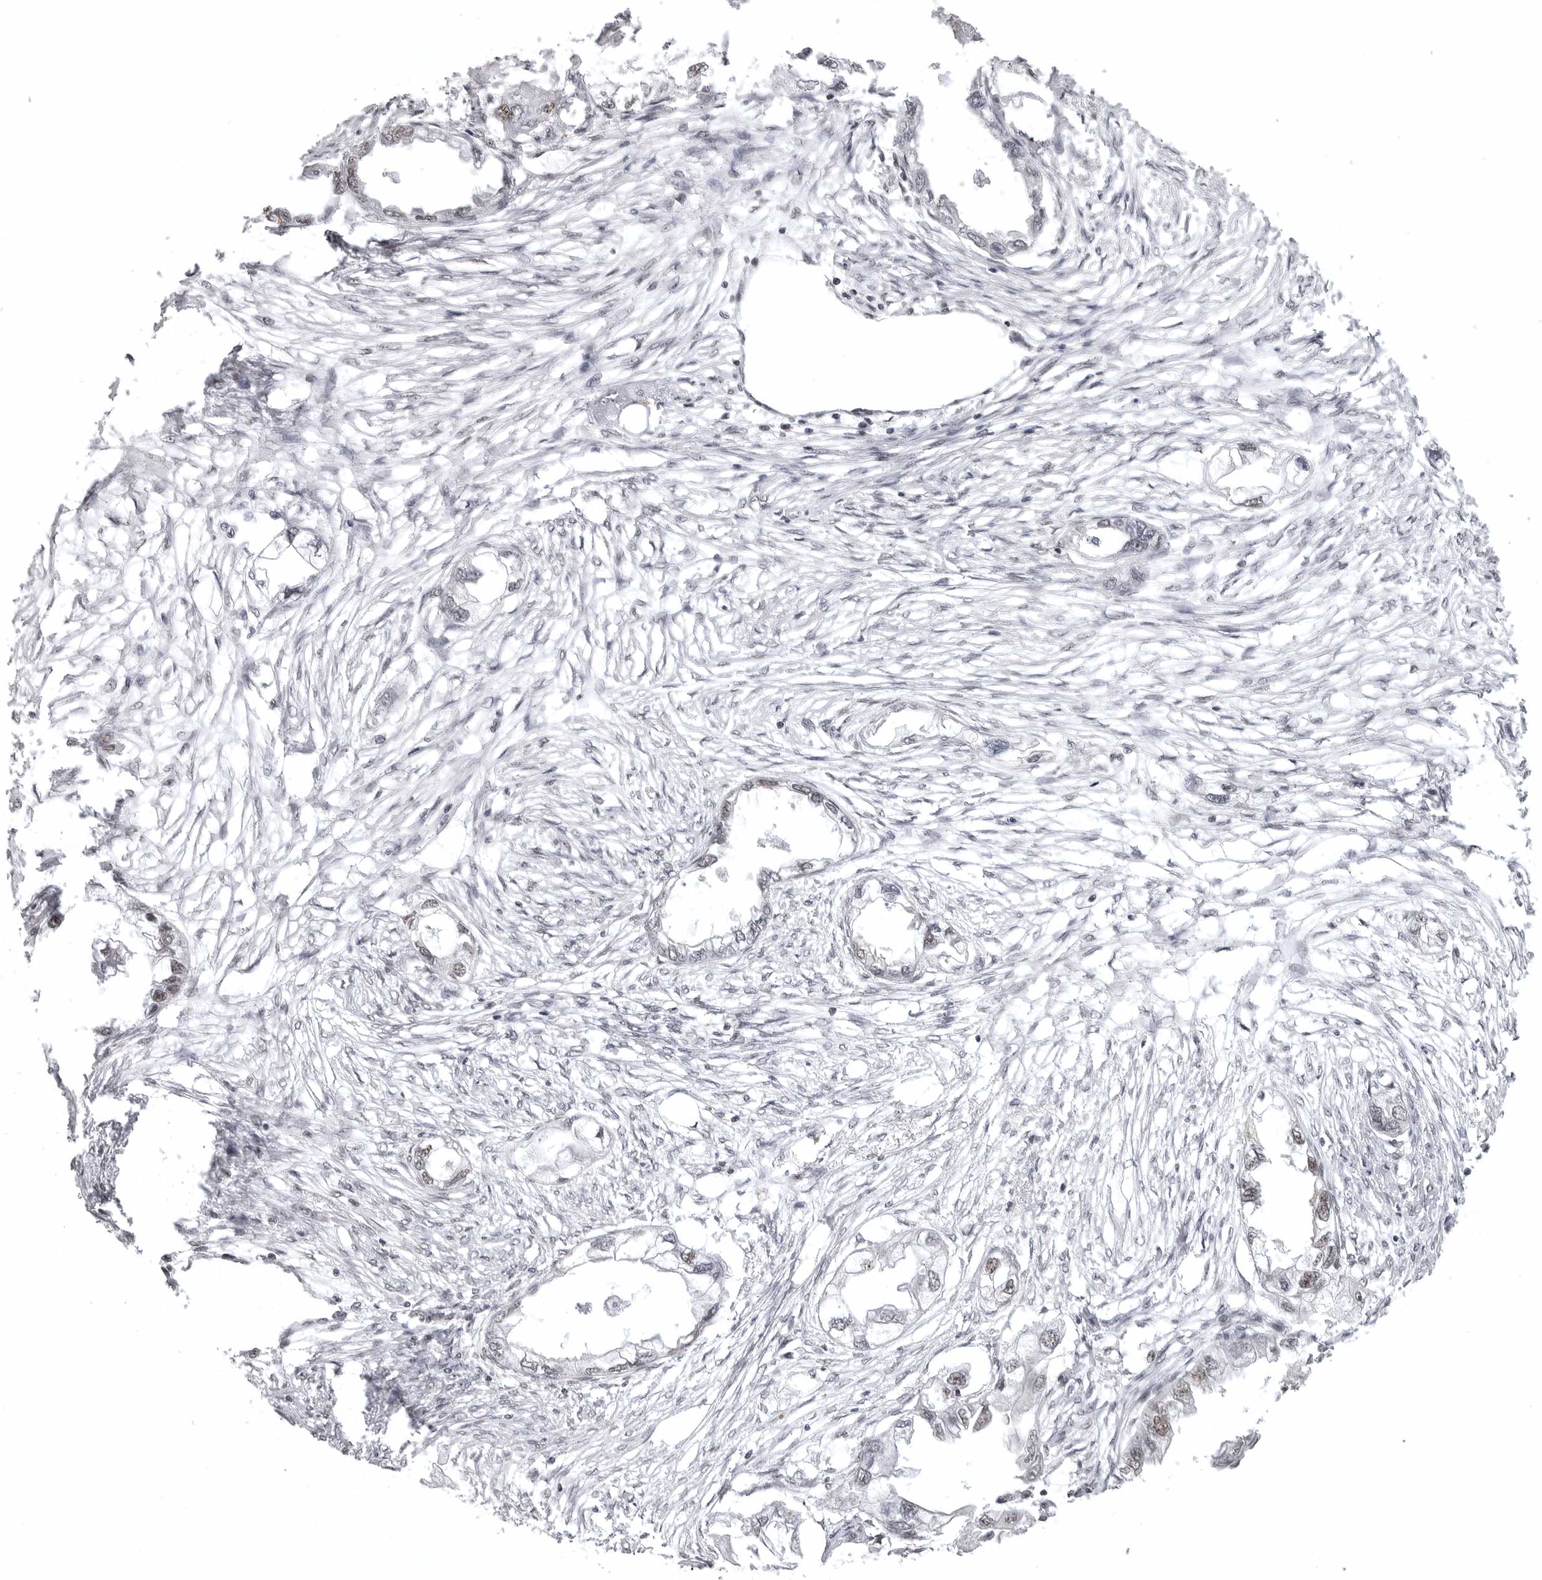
{"staining": {"intensity": "weak", "quantity": "<25%", "location": "nuclear"}, "tissue": "endometrial cancer", "cell_type": "Tumor cells", "image_type": "cancer", "snomed": [{"axis": "morphology", "description": "Adenocarcinoma, NOS"}, {"axis": "morphology", "description": "Adenocarcinoma, metastatic, NOS"}, {"axis": "topography", "description": "Adipose tissue"}, {"axis": "topography", "description": "Endometrium"}], "caption": "Endometrial cancer (adenocarcinoma) stained for a protein using immunohistochemistry (IHC) exhibits no staining tumor cells.", "gene": "WRAP53", "patient": {"sex": "female", "age": 67}}